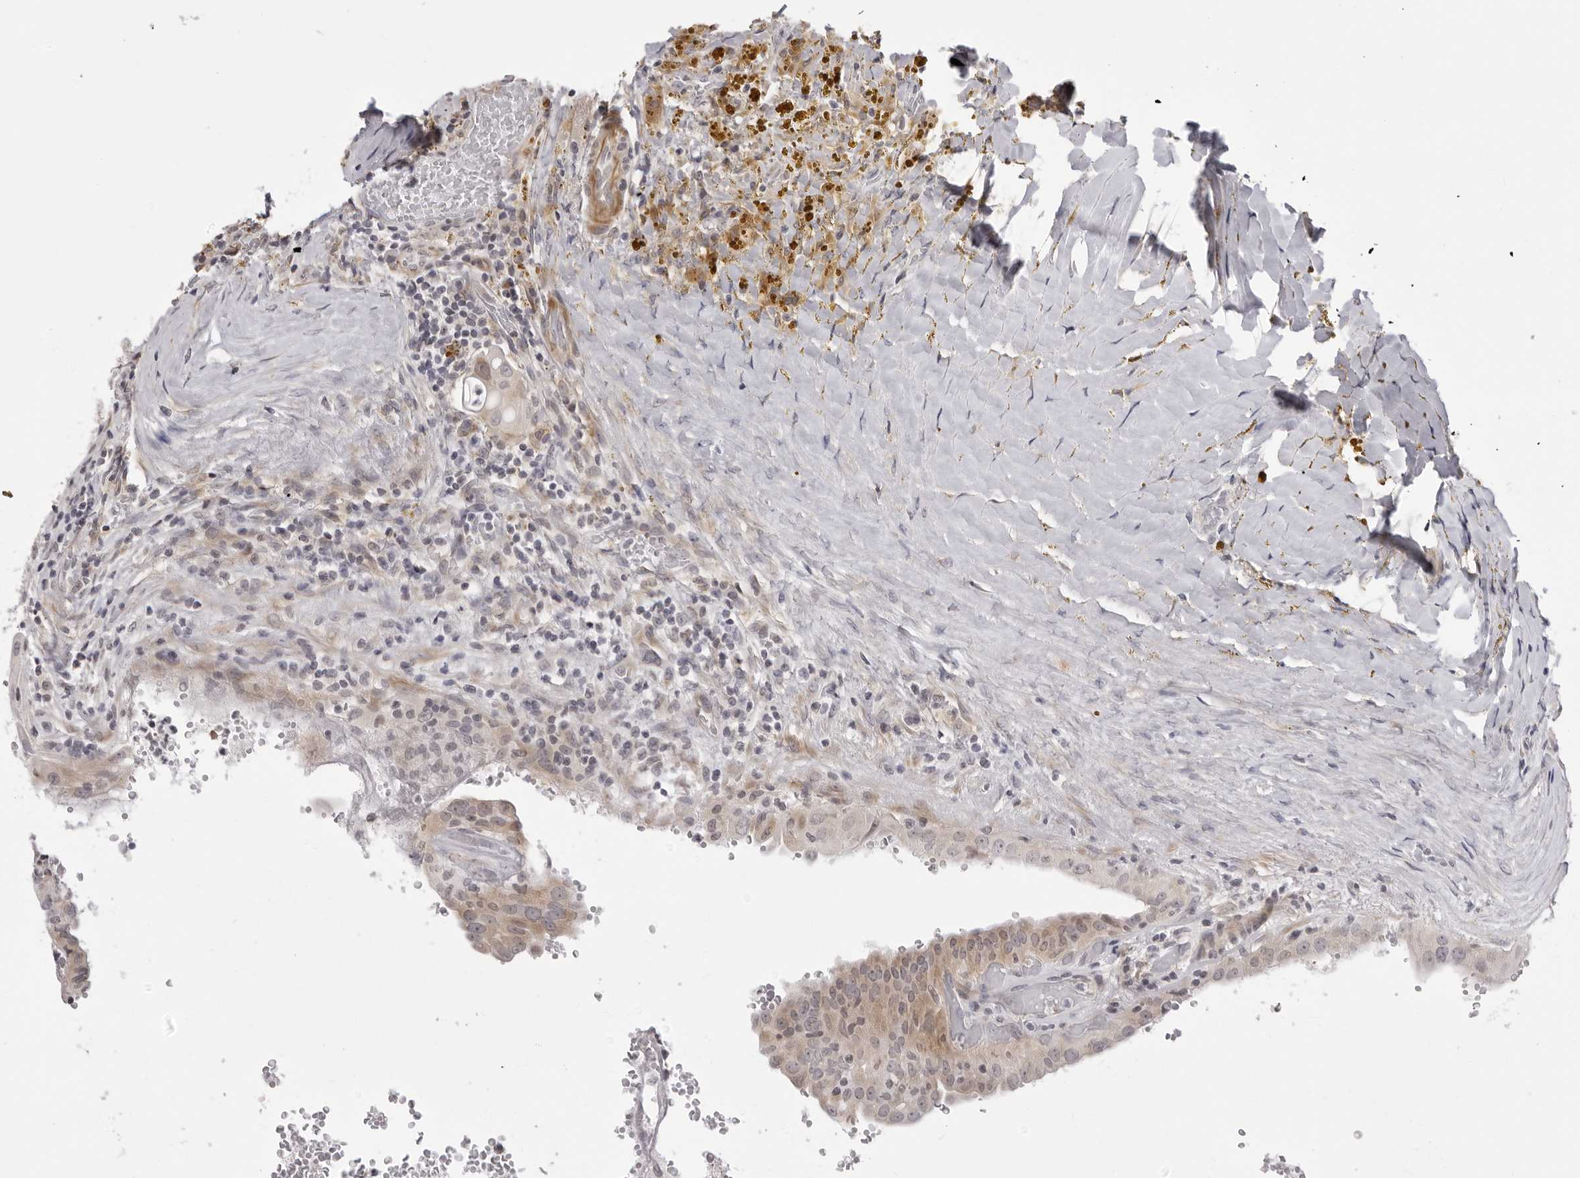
{"staining": {"intensity": "moderate", "quantity": ">75%", "location": "cytoplasmic/membranous"}, "tissue": "thyroid cancer", "cell_type": "Tumor cells", "image_type": "cancer", "snomed": [{"axis": "morphology", "description": "Papillary adenocarcinoma, NOS"}, {"axis": "topography", "description": "Thyroid gland"}], "caption": "Protein staining displays moderate cytoplasmic/membranous staining in approximately >75% of tumor cells in thyroid cancer (papillary adenocarcinoma).", "gene": "SUGCT", "patient": {"sex": "male", "age": 77}}